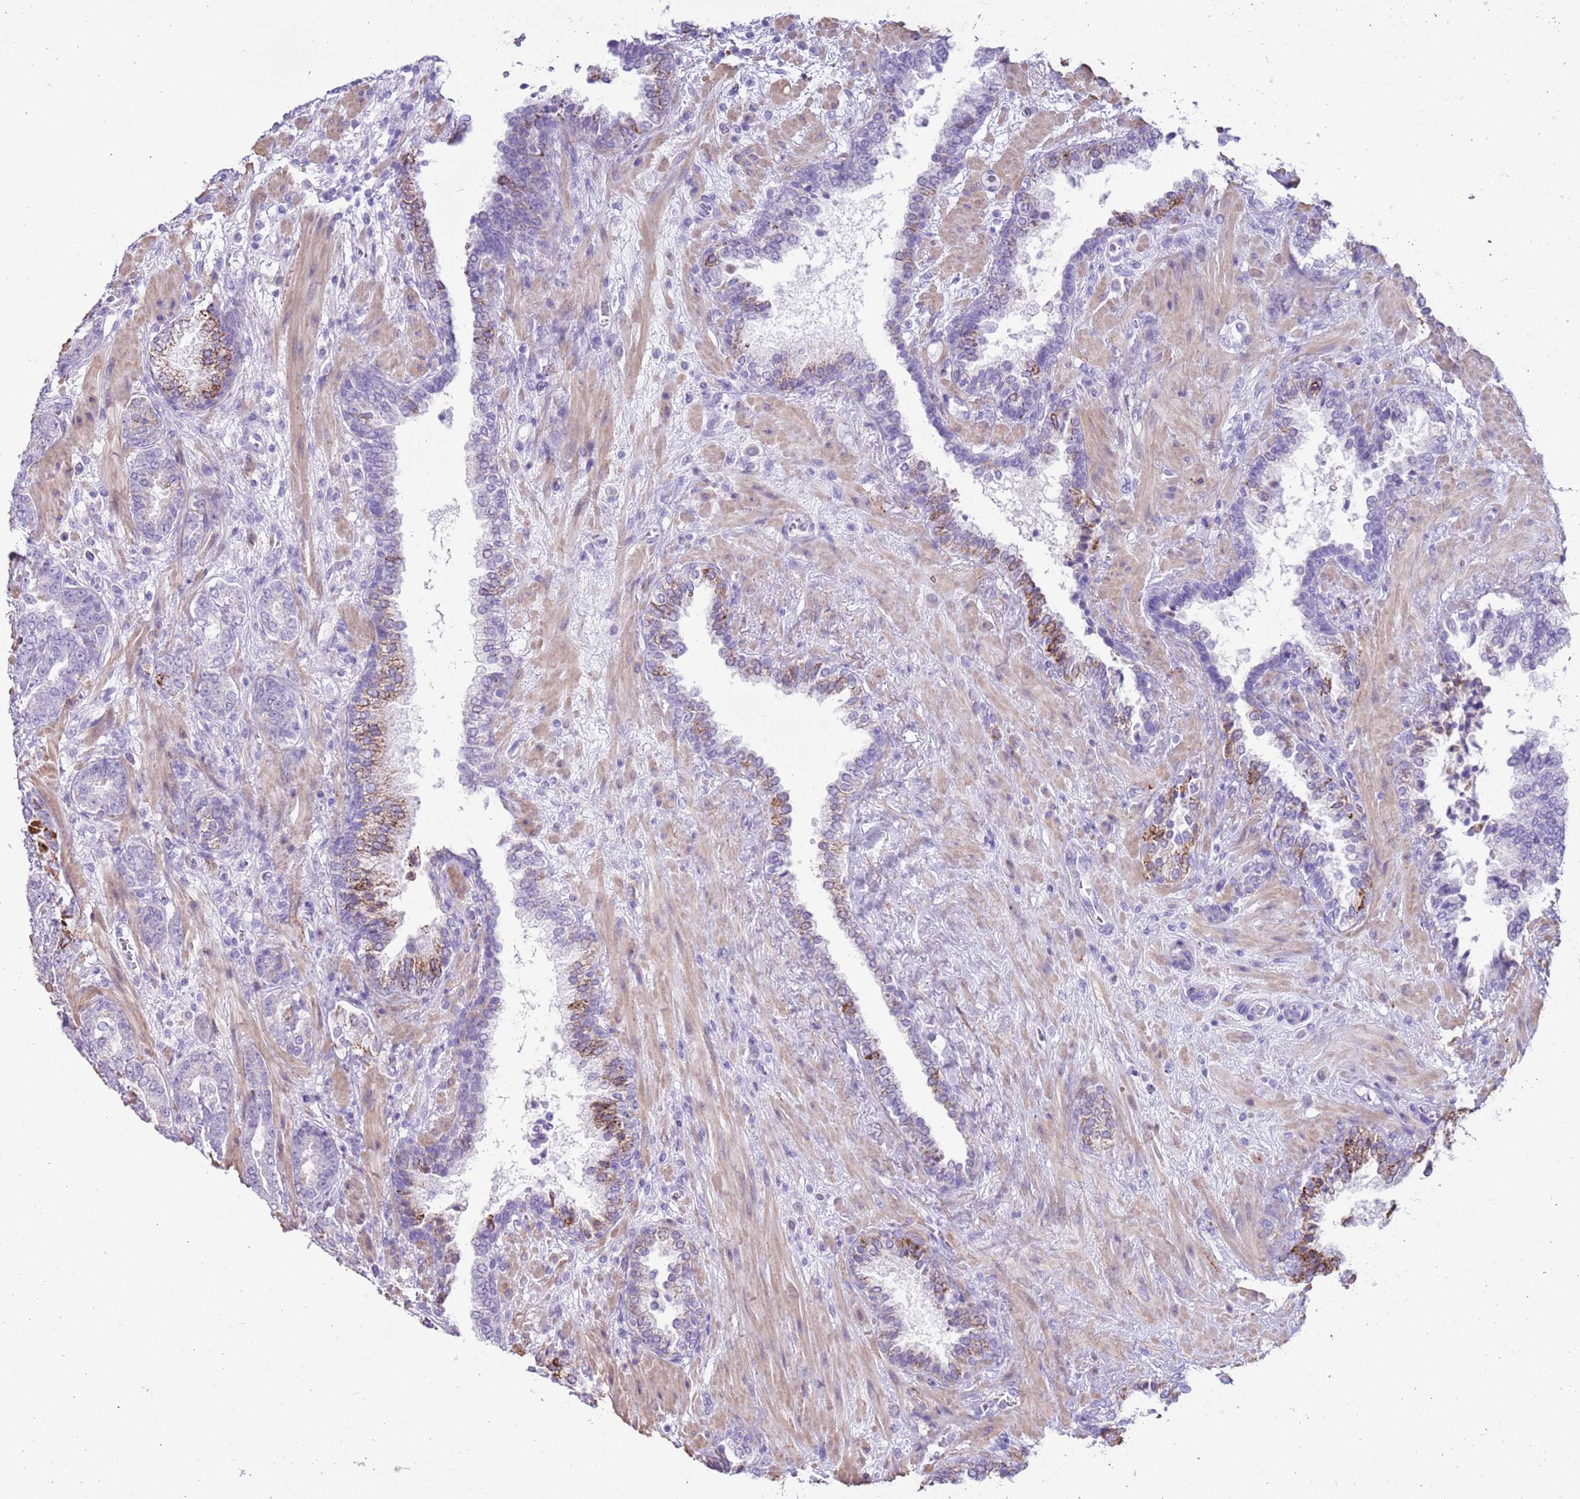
{"staining": {"intensity": "negative", "quantity": "none", "location": "none"}, "tissue": "prostate cancer", "cell_type": "Tumor cells", "image_type": "cancer", "snomed": [{"axis": "morphology", "description": "Adenocarcinoma, High grade"}, {"axis": "topography", "description": "Prostate"}], "caption": "Immunohistochemical staining of human high-grade adenocarcinoma (prostate) displays no significant staining in tumor cells.", "gene": "SLC7A14", "patient": {"sex": "male", "age": 71}}